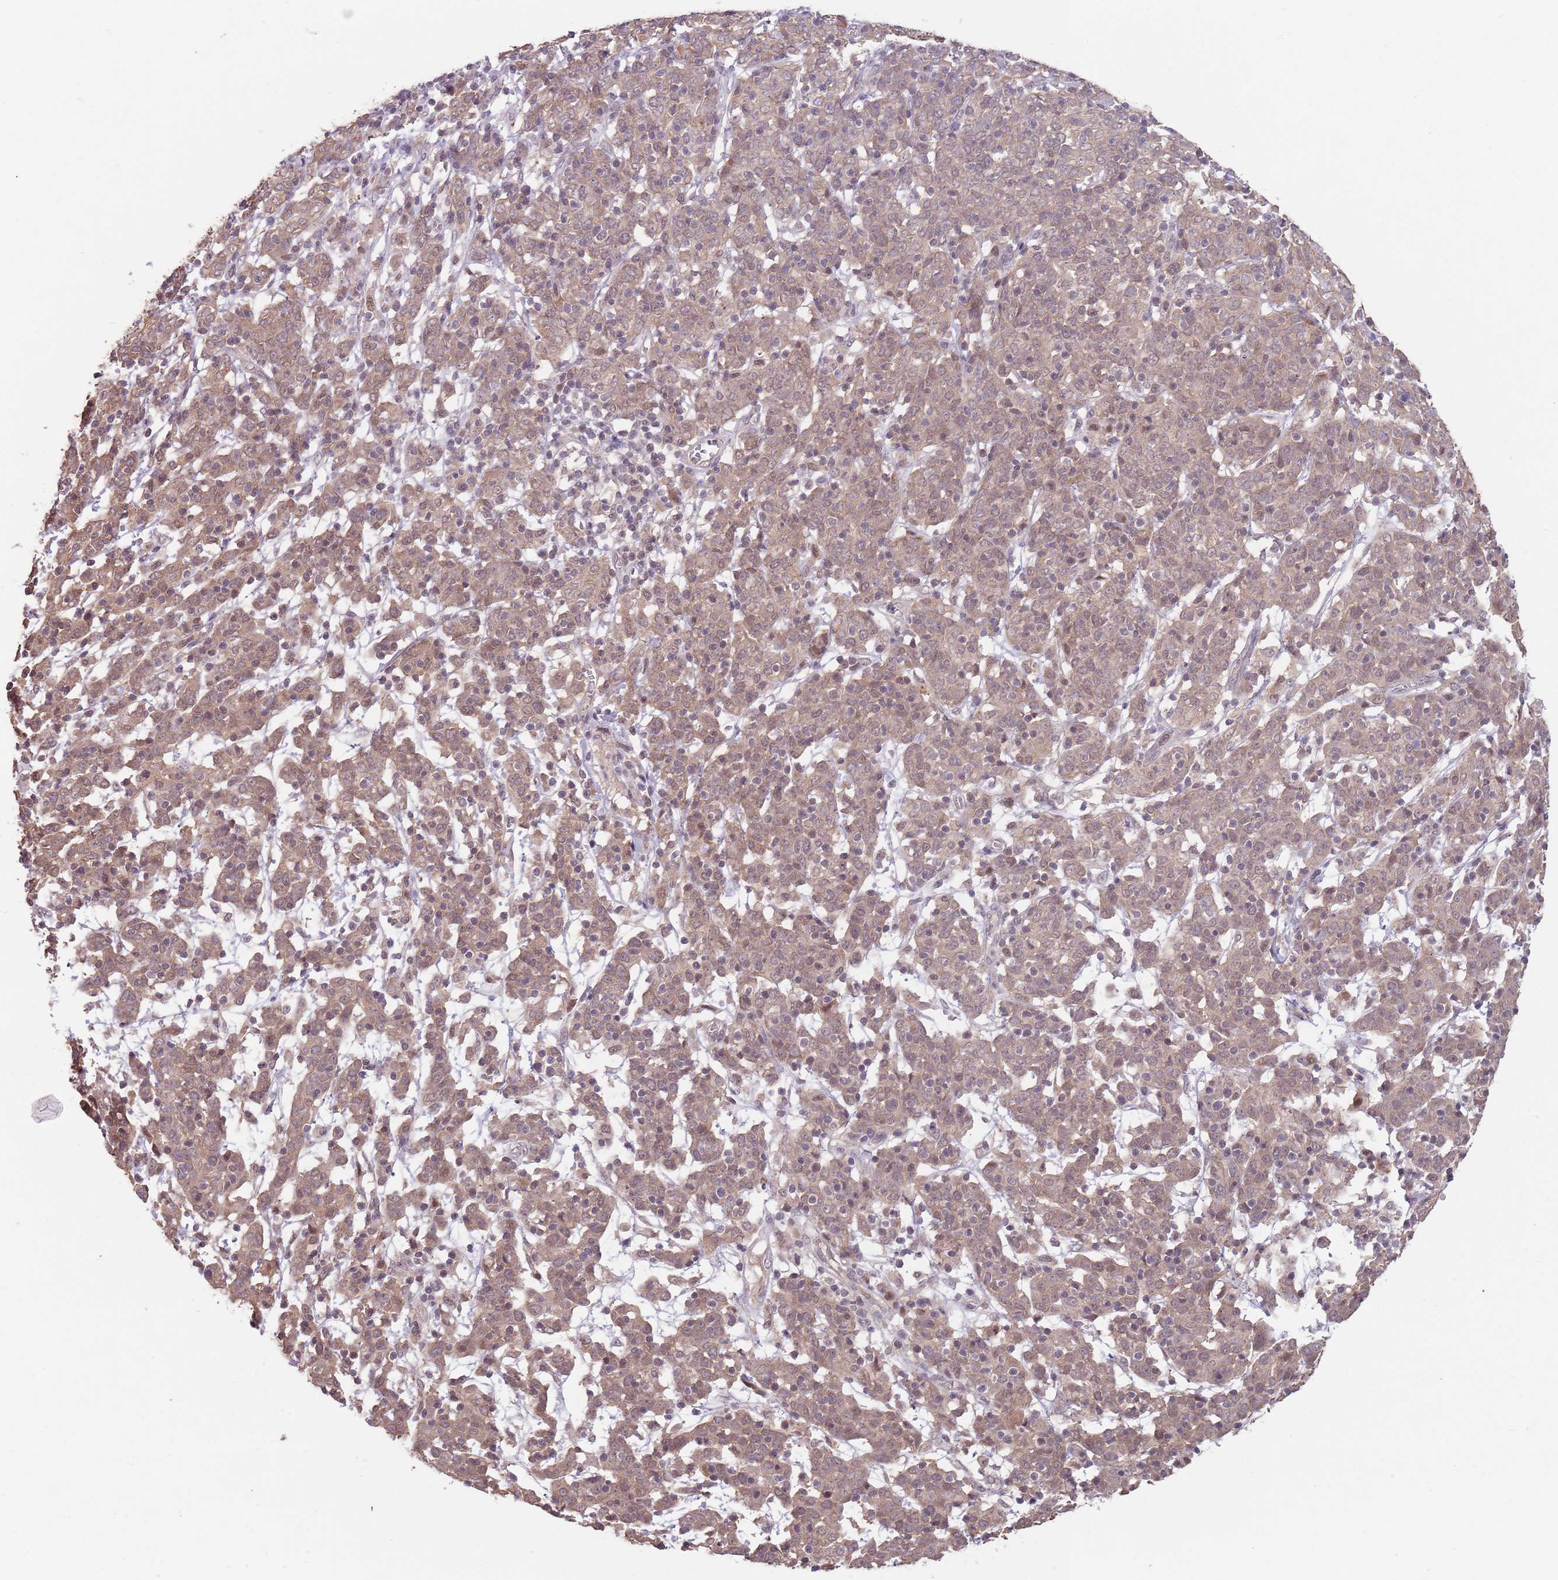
{"staining": {"intensity": "weak", "quantity": ">75%", "location": "cytoplasmic/membranous"}, "tissue": "cervical cancer", "cell_type": "Tumor cells", "image_type": "cancer", "snomed": [{"axis": "morphology", "description": "Squamous cell carcinoma, NOS"}, {"axis": "topography", "description": "Cervix"}], "caption": "Cervical cancer (squamous cell carcinoma) stained for a protein (brown) displays weak cytoplasmic/membranous positive positivity in about >75% of tumor cells.", "gene": "MEI1", "patient": {"sex": "female", "age": 67}}